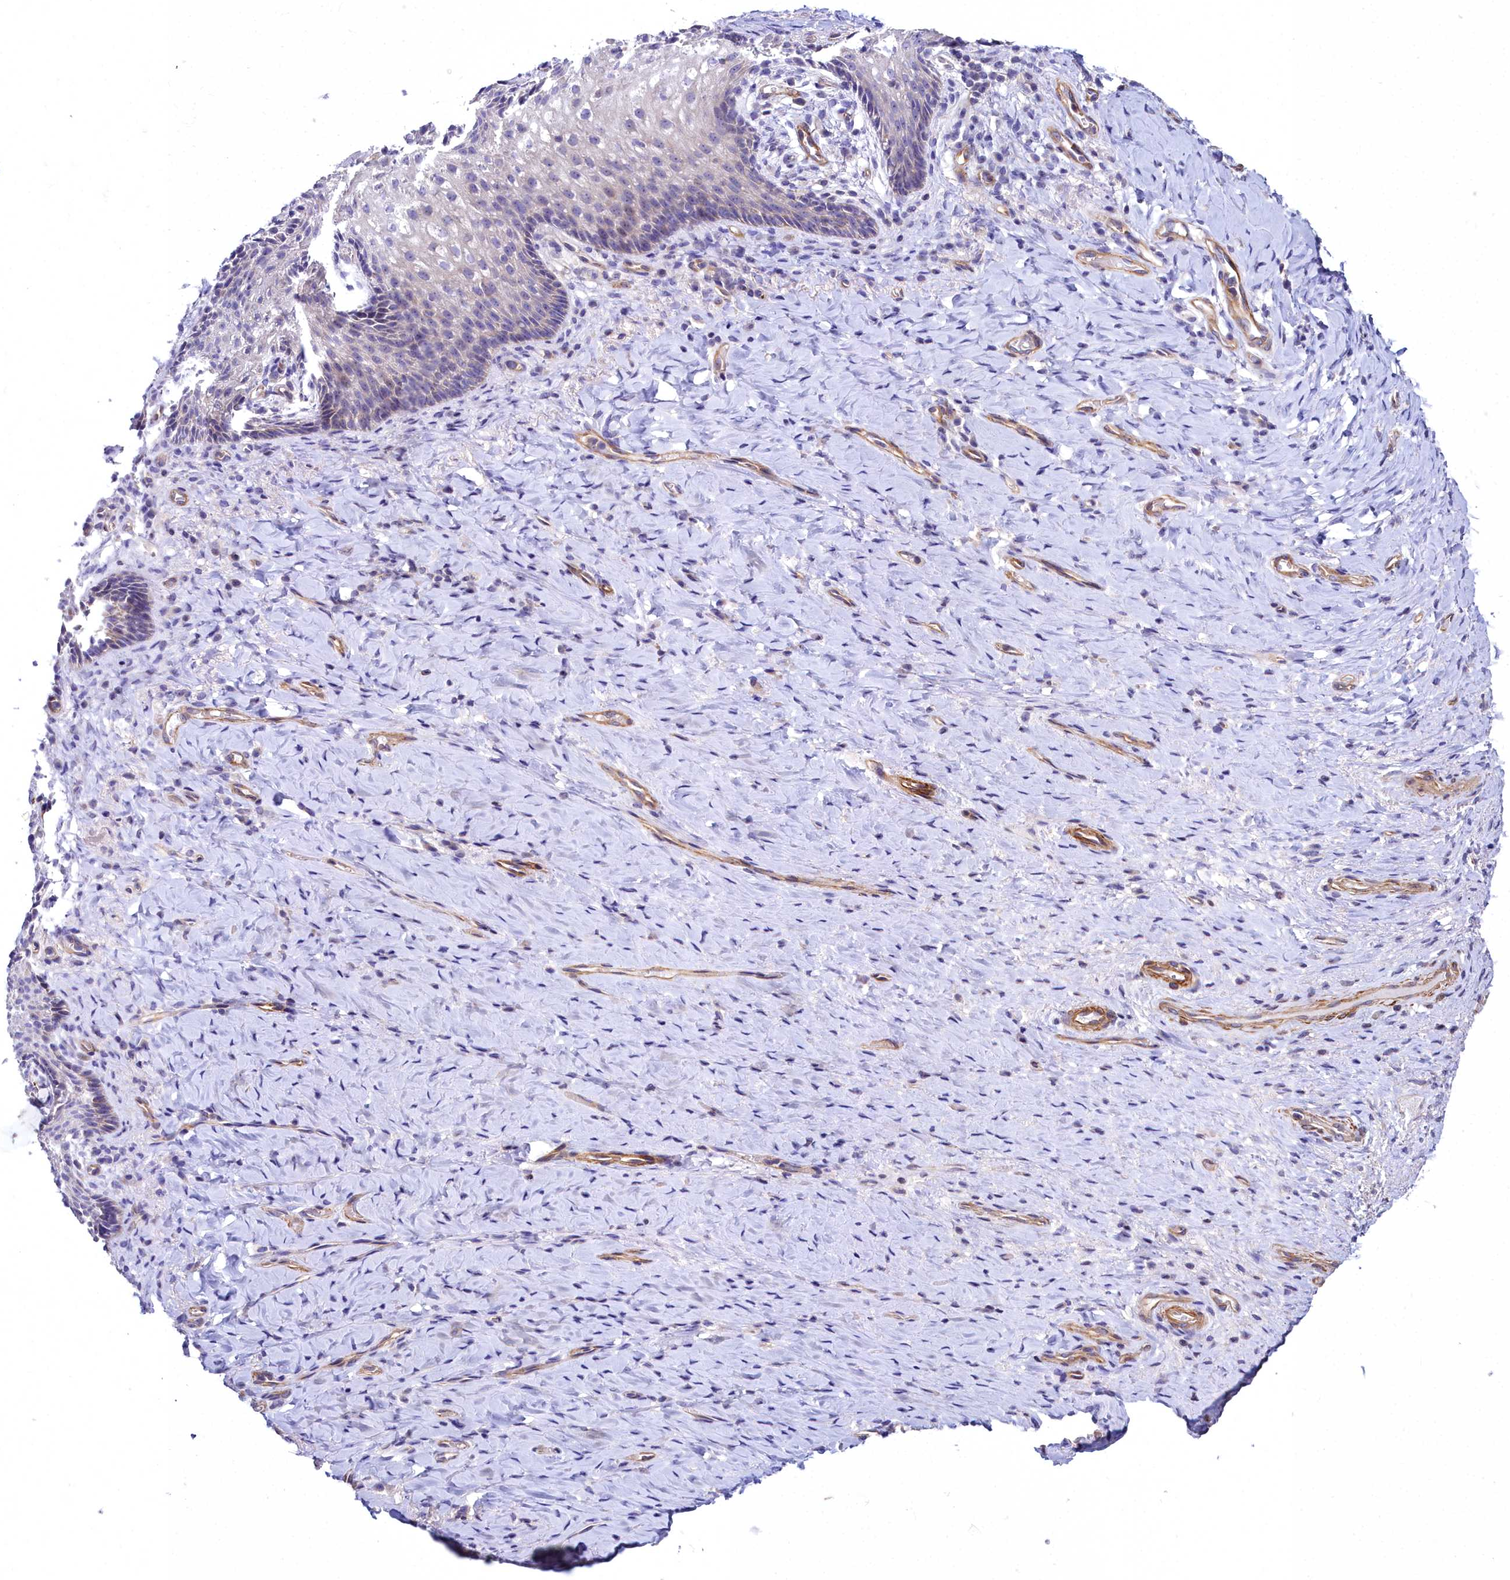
{"staining": {"intensity": "weak", "quantity": "<25%", "location": "cytoplasmic/membranous"}, "tissue": "vagina", "cell_type": "Squamous epithelial cells", "image_type": "normal", "snomed": [{"axis": "morphology", "description": "Normal tissue, NOS"}, {"axis": "topography", "description": "Vagina"}], "caption": "High power microscopy image of an immunohistochemistry (IHC) image of normal vagina, revealing no significant staining in squamous epithelial cells.", "gene": "FADS3", "patient": {"sex": "female", "age": 60}}